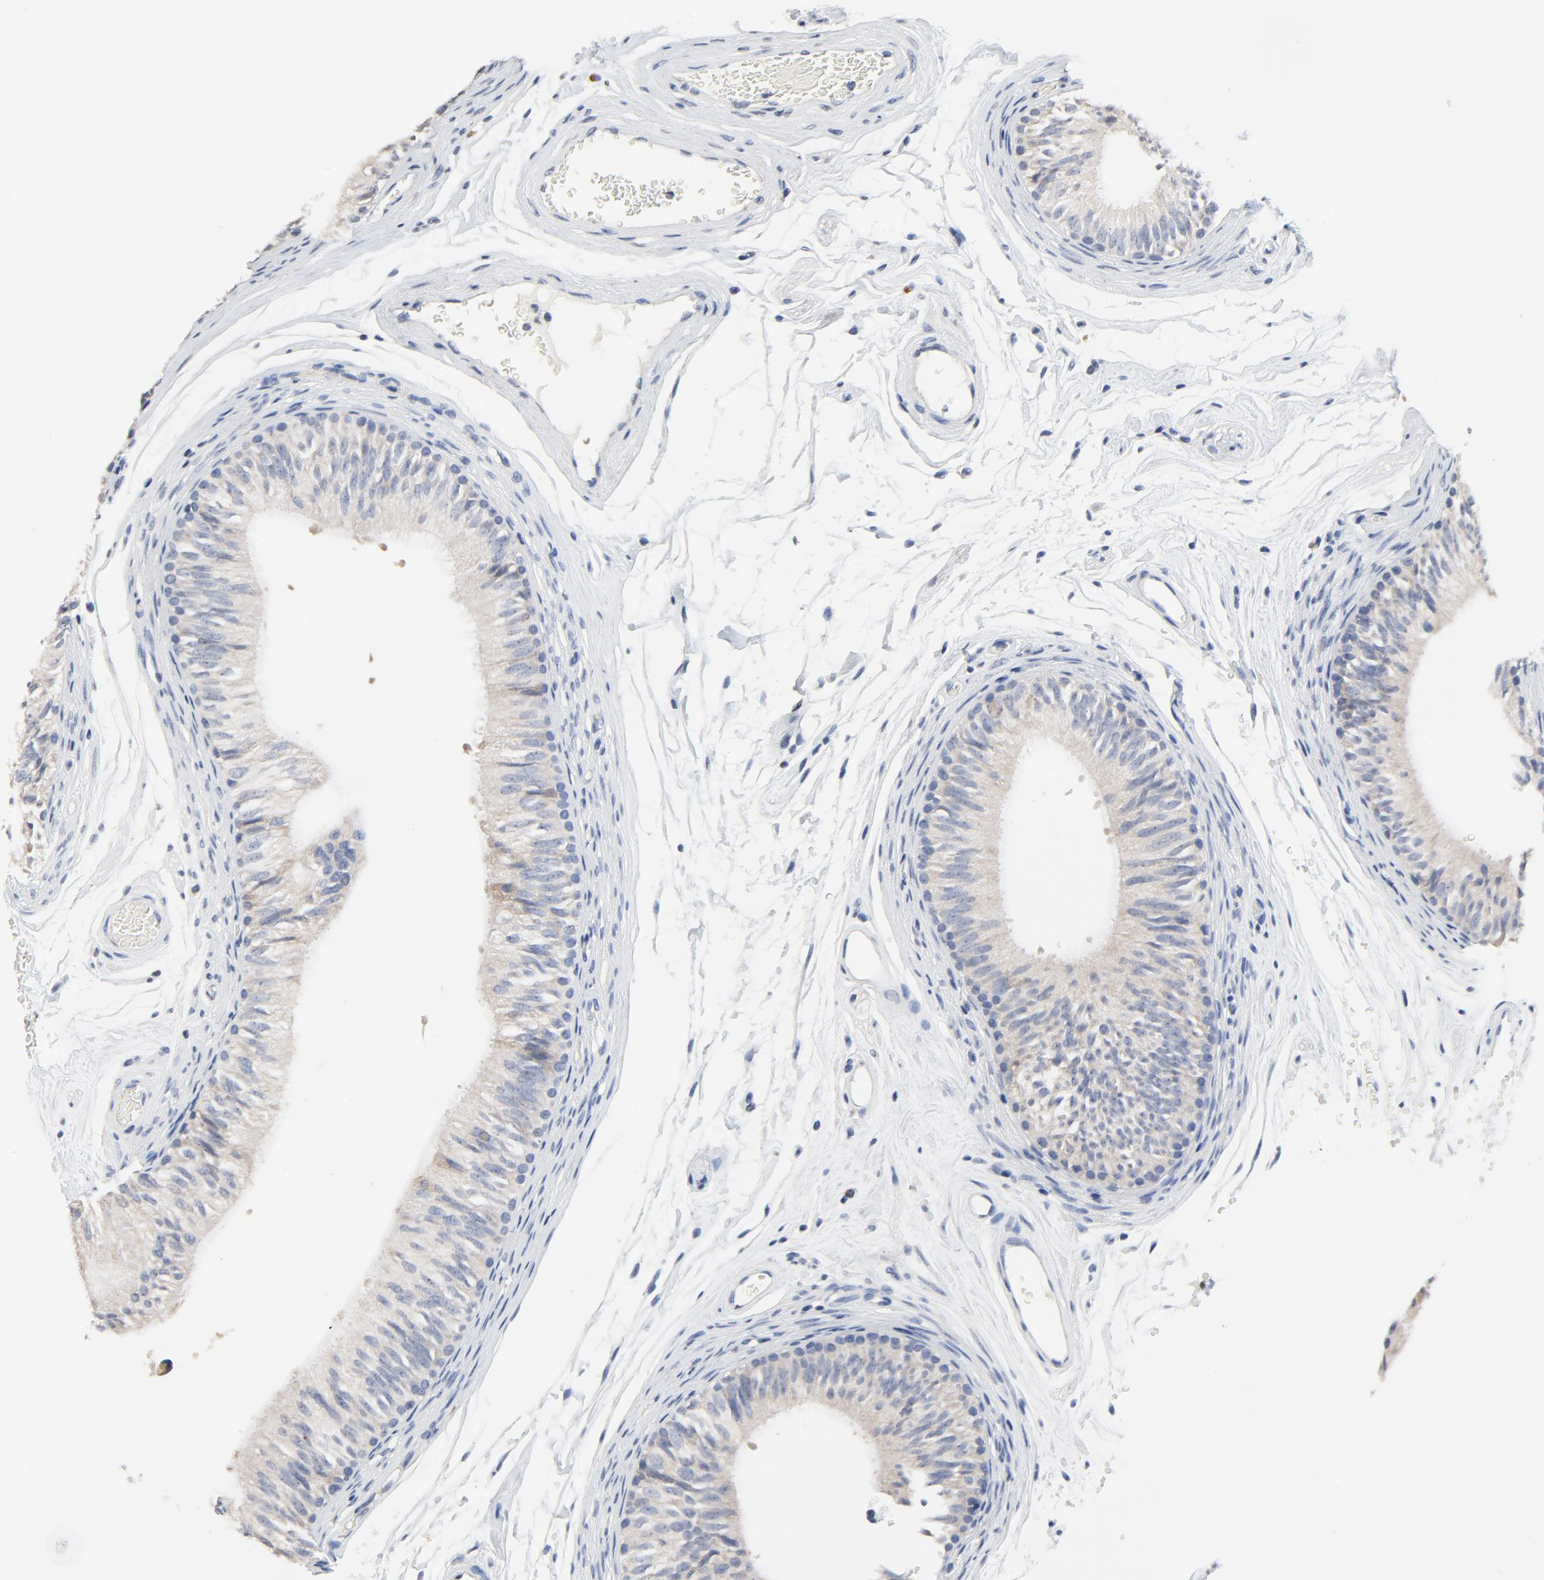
{"staining": {"intensity": "weak", "quantity": "25%-75%", "location": "cytoplasmic/membranous"}, "tissue": "epididymis", "cell_type": "Glandular cells", "image_type": "normal", "snomed": [{"axis": "morphology", "description": "Normal tissue, NOS"}, {"axis": "topography", "description": "Testis"}, {"axis": "topography", "description": "Epididymis"}], "caption": "Immunohistochemistry staining of unremarkable epididymis, which shows low levels of weak cytoplasmic/membranous expression in approximately 25%-75% of glandular cells indicating weak cytoplasmic/membranous protein staining. The staining was performed using DAB (brown) for protein detection and nuclei were counterstained in hematoxylin (blue).", "gene": "FBXL5", "patient": {"sex": "male", "age": 36}}